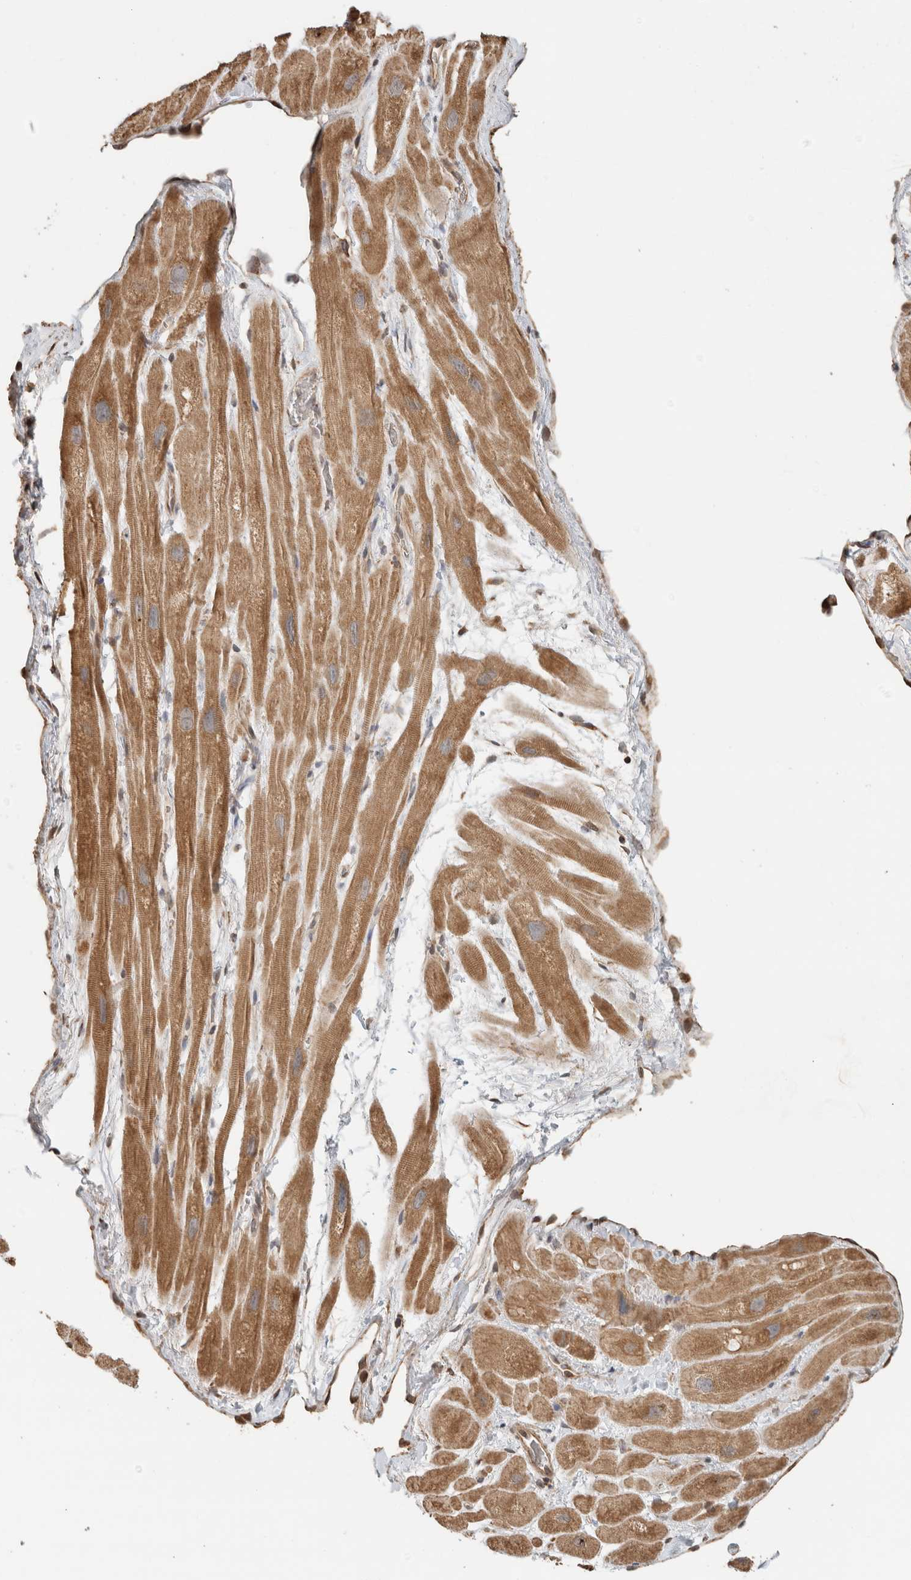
{"staining": {"intensity": "moderate", "quantity": ">75%", "location": "cytoplasmic/membranous"}, "tissue": "heart muscle", "cell_type": "Cardiomyocytes", "image_type": "normal", "snomed": [{"axis": "morphology", "description": "Normal tissue, NOS"}, {"axis": "topography", "description": "Heart"}], "caption": "The micrograph demonstrates immunohistochemical staining of unremarkable heart muscle. There is moderate cytoplasmic/membranous staining is present in approximately >75% of cardiomyocytes.", "gene": "GINS4", "patient": {"sex": "male", "age": 49}}